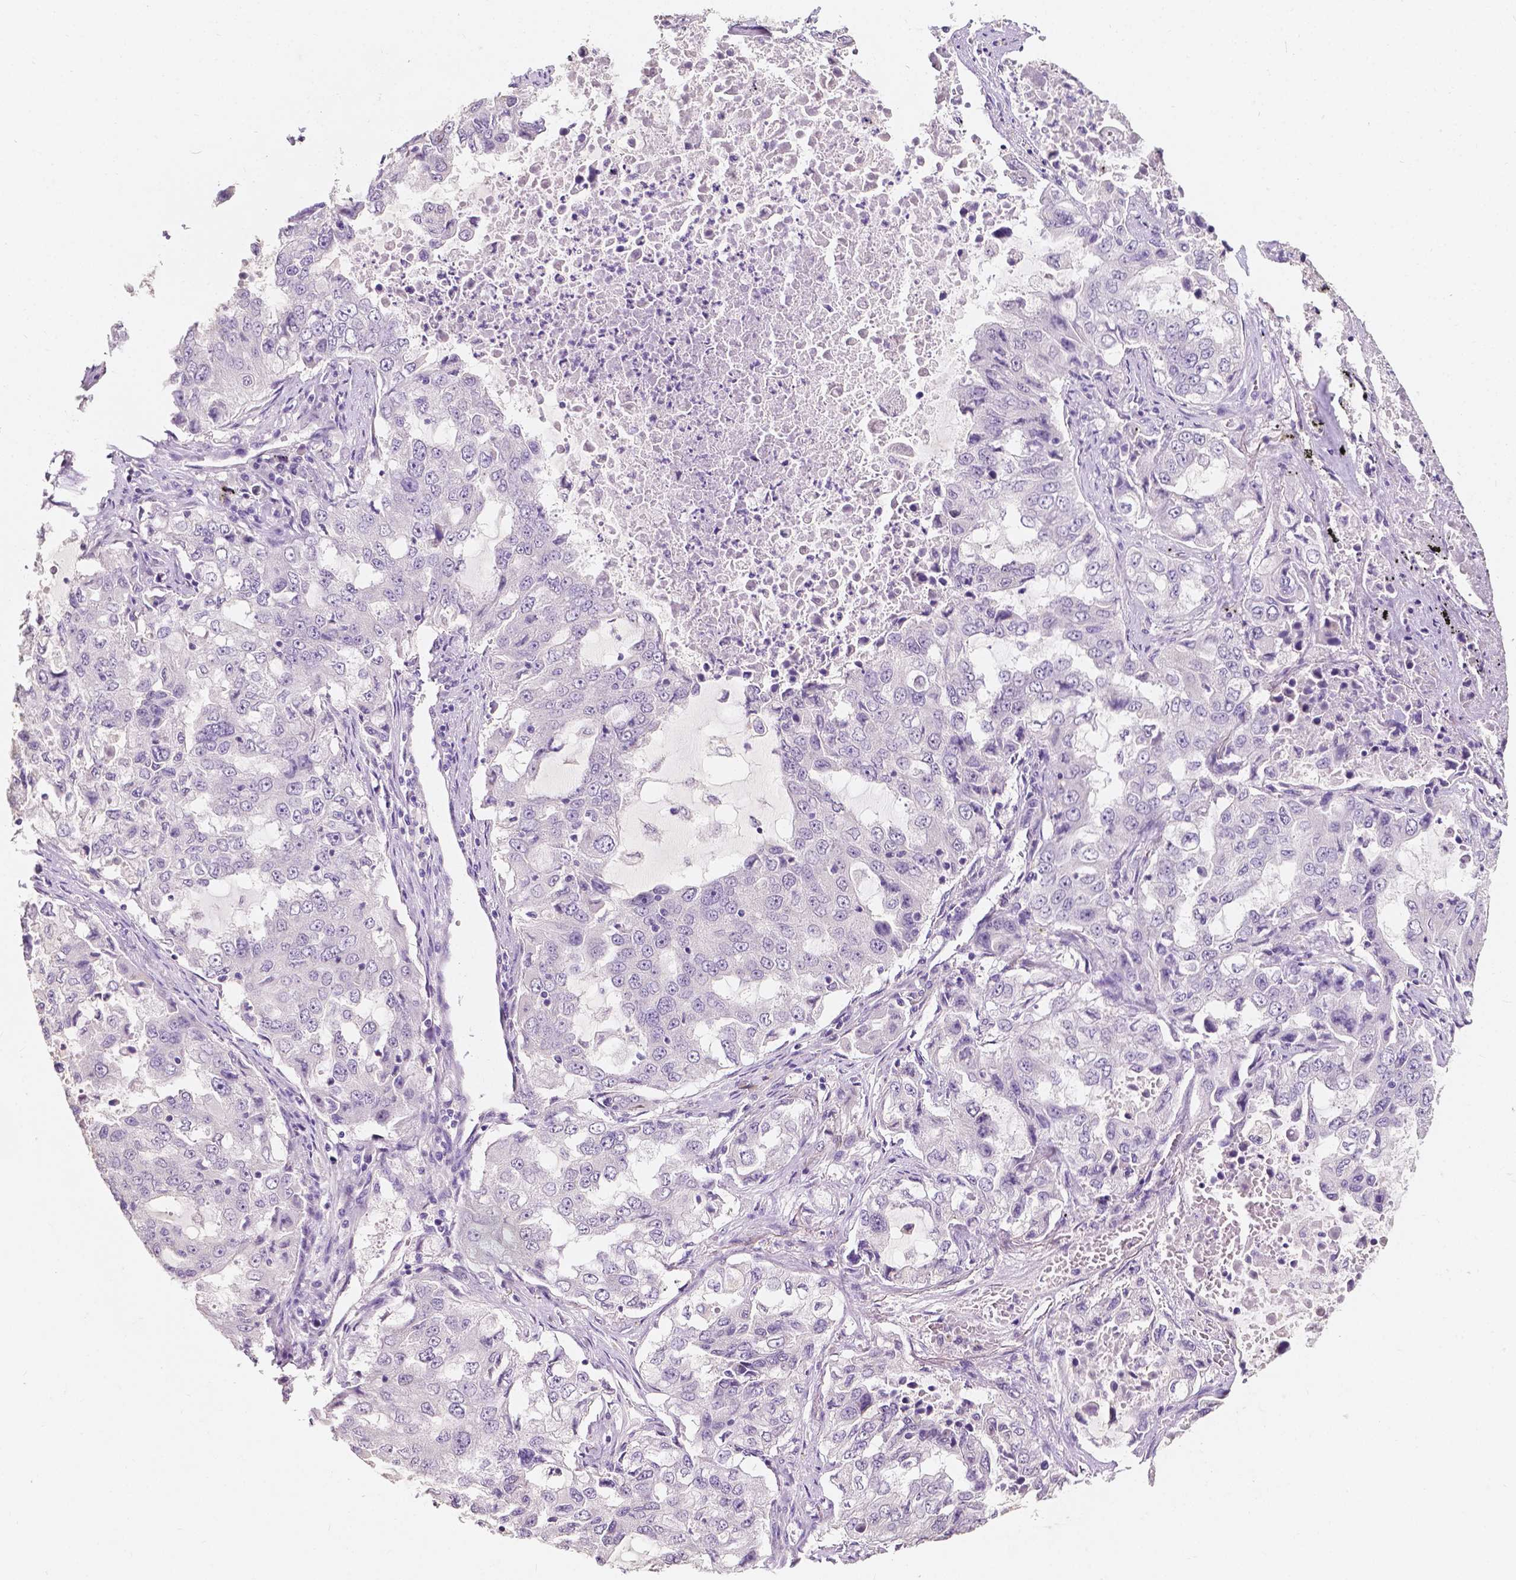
{"staining": {"intensity": "negative", "quantity": "none", "location": "none"}, "tissue": "lung cancer", "cell_type": "Tumor cells", "image_type": "cancer", "snomed": [{"axis": "morphology", "description": "Adenocarcinoma, NOS"}, {"axis": "topography", "description": "Lung"}], "caption": "This image is of adenocarcinoma (lung) stained with immunohistochemistry to label a protein in brown with the nuclei are counter-stained blue. There is no positivity in tumor cells.", "gene": "TAL1", "patient": {"sex": "female", "age": 61}}